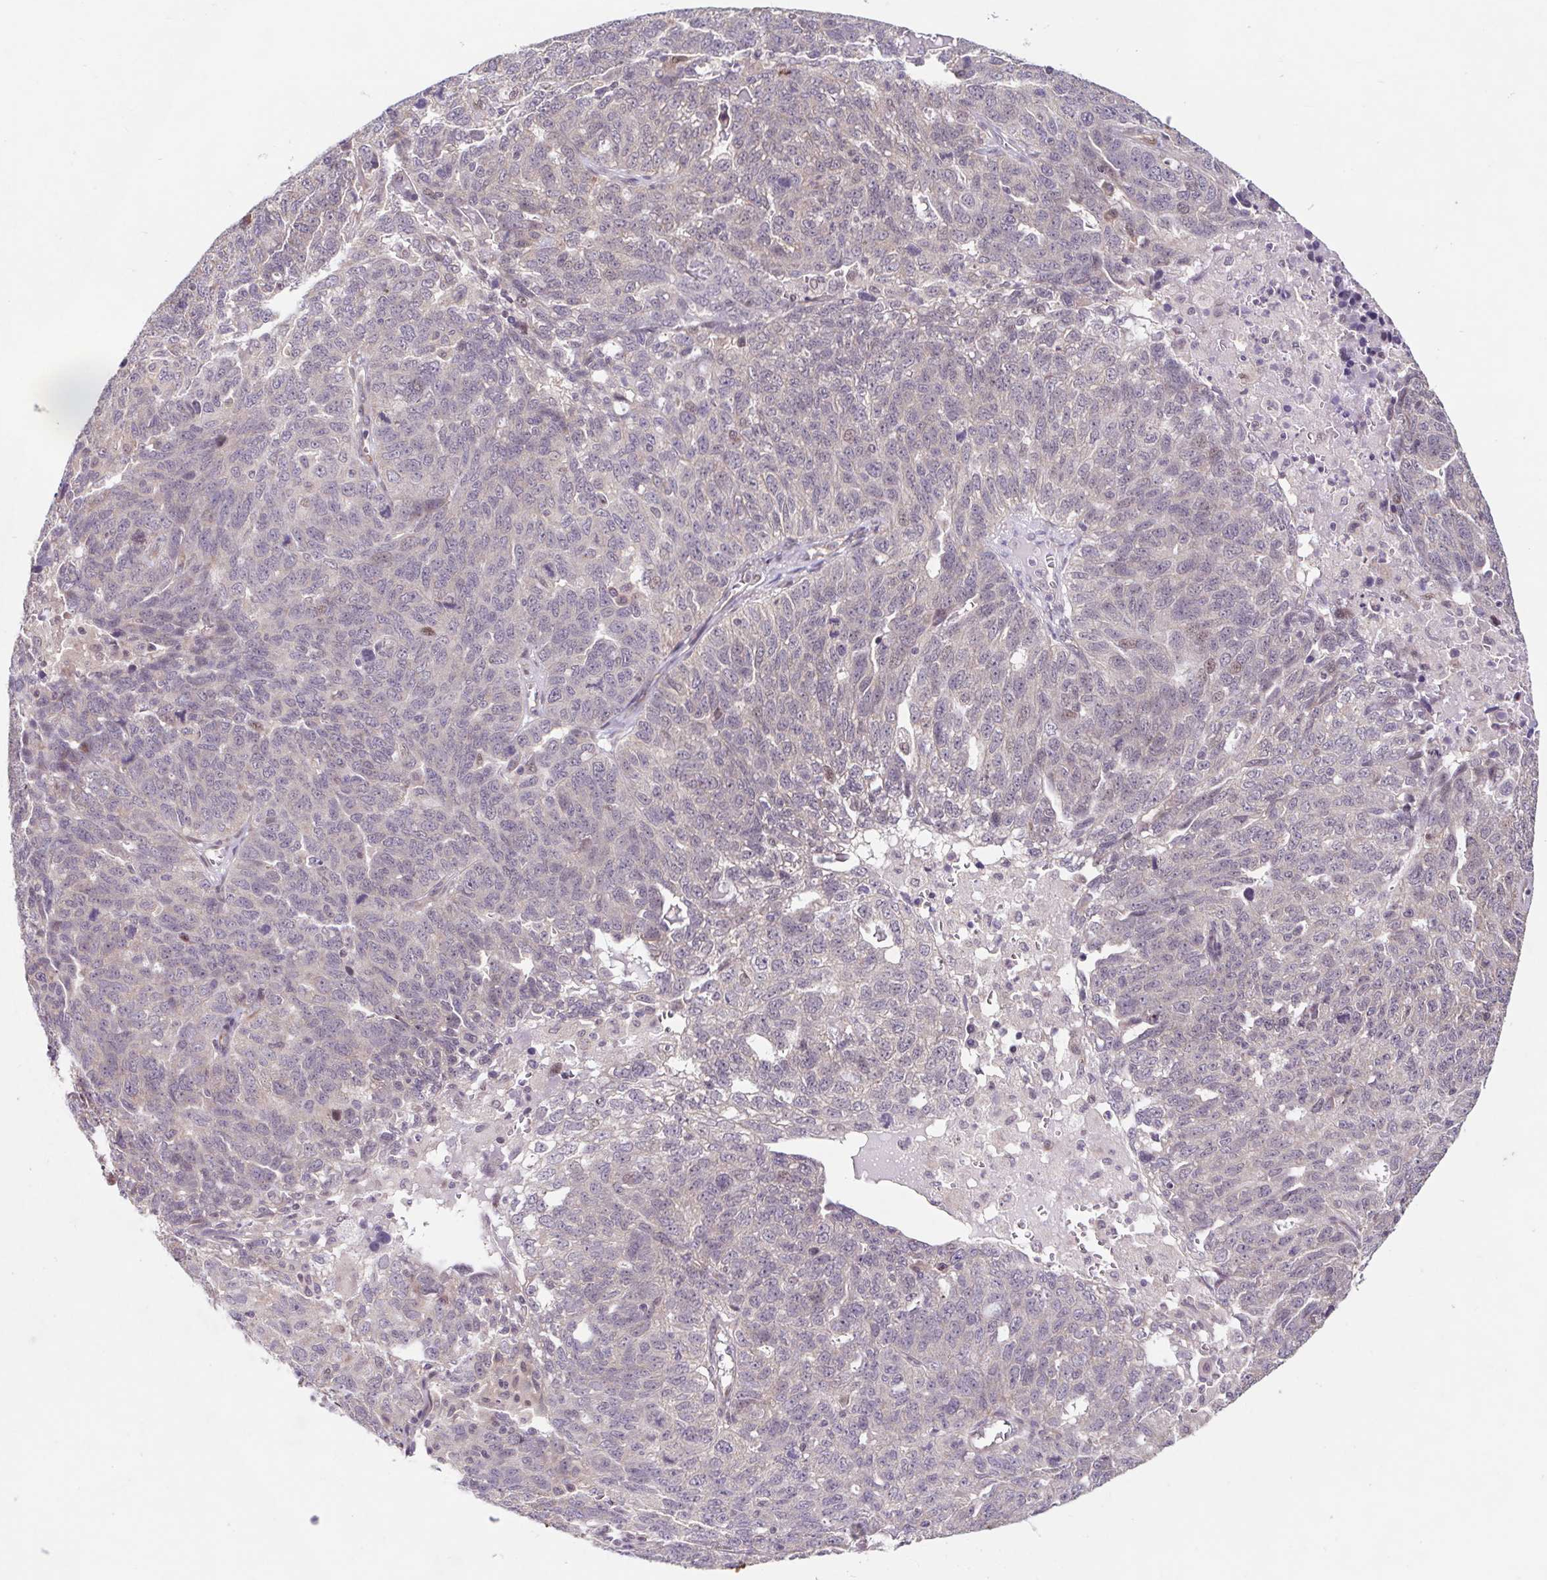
{"staining": {"intensity": "weak", "quantity": "<25%", "location": "nuclear"}, "tissue": "ovarian cancer", "cell_type": "Tumor cells", "image_type": "cancer", "snomed": [{"axis": "morphology", "description": "Cystadenocarcinoma, serous, NOS"}, {"axis": "topography", "description": "Ovary"}], "caption": "High magnification brightfield microscopy of serous cystadenocarcinoma (ovarian) stained with DAB (3,3'-diaminobenzidine) (brown) and counterstained with hematoxylin (blue): tumor cells show no significant expression.", "gene": "HFE", "patient": {"sex": "female", "age": 71}}